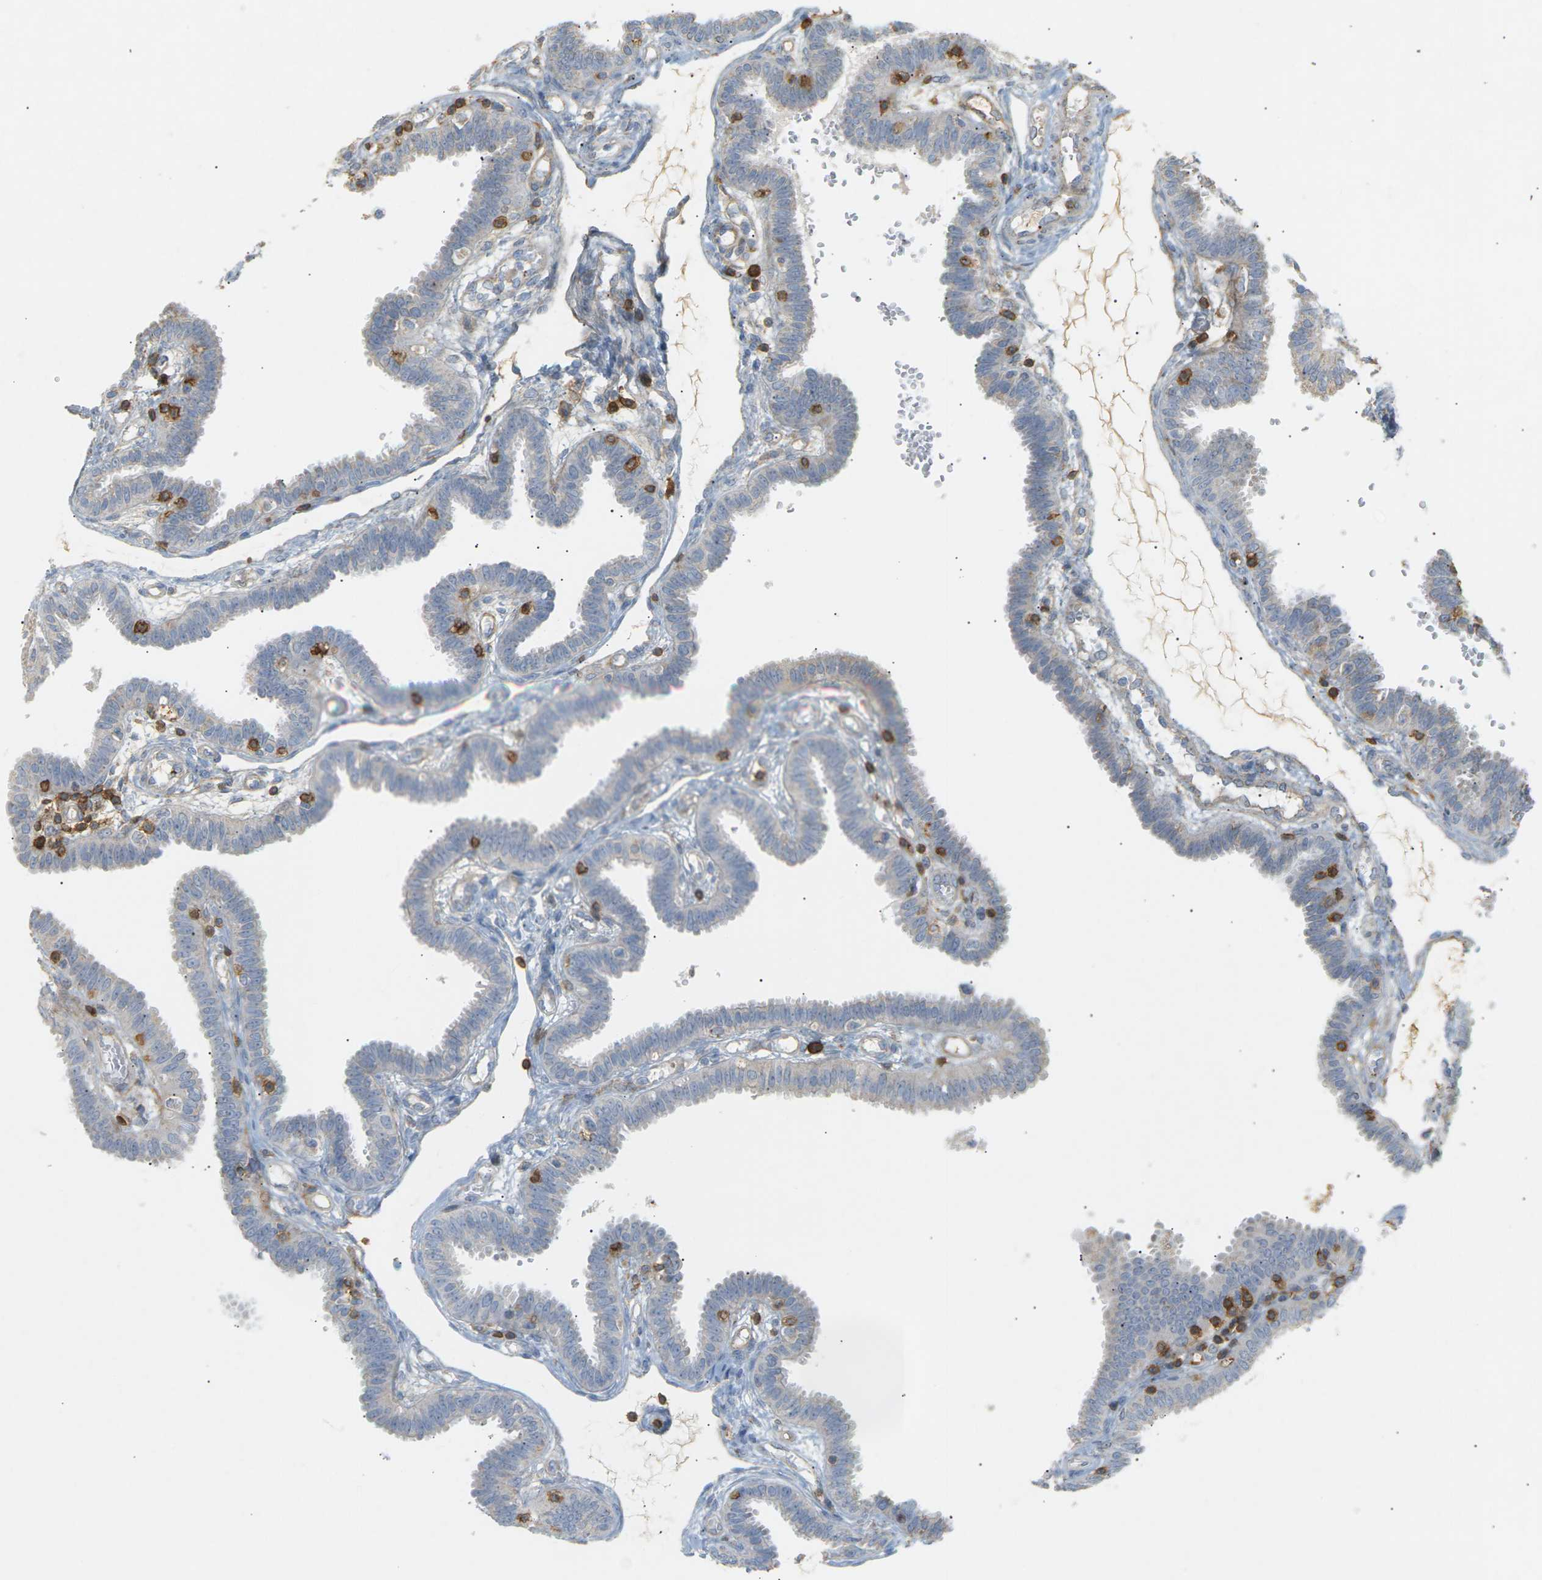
{"staining": {"intensity": "negative", "quantity": "none", "location": "none"}, "tissue": "fallopian tube", "cell_type": "Glandular cells", "image_type": "normal", "snomed": [{"axis": "morphology", "description": "Normal tissue, NOS"}, {"axis": "topography", "description": "Fallopian tube"}], "caption": "The image displays no staining of glandular cells in normal fallopian tube.", "gene": "LIME1", "patient": {"sex": "female", "age": 32}}